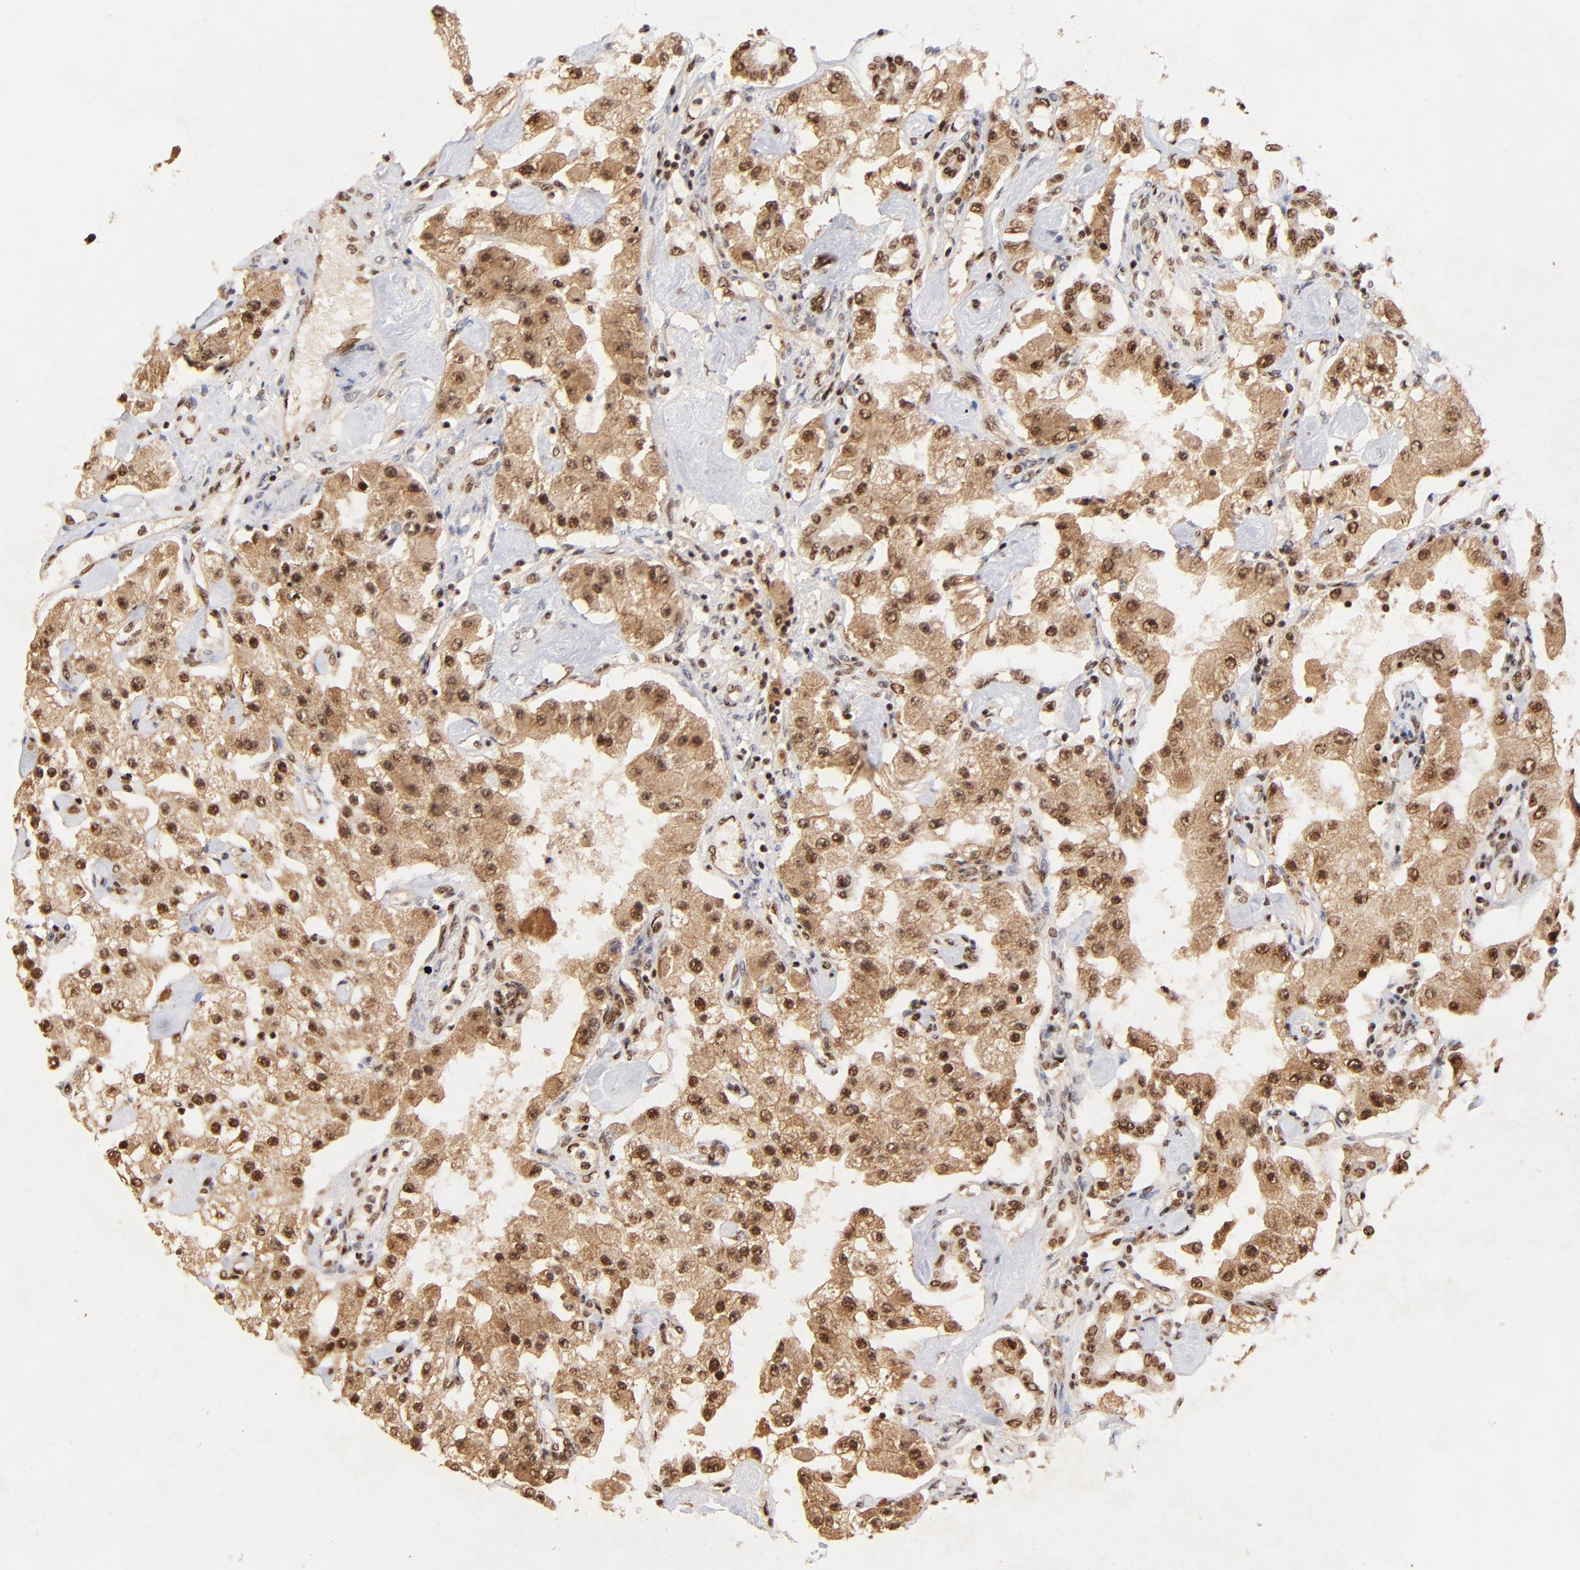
{"staining": {"intensity": "strong", "quantity": ">75%", "location": "cytoplasmic/membranous,nuclear"}, "tissue": "carcinoid", "cell_type": "Tumor cells", "image_type": "cancer", "snomed": [{"axis": "morphology", "description": "Carcinoid, malignant, NOS"}, {"axis": "topography", "description": "Pancreas"}], "caption": "The histopathology image reveals immunohistochemical staining of carcinoid. There is strong cytoplasmic/membranous and nuclear staining is present in approximately >75% of tumor cells.", "gene": "MED12", "patient": {"sex": "male", "age": 41}}